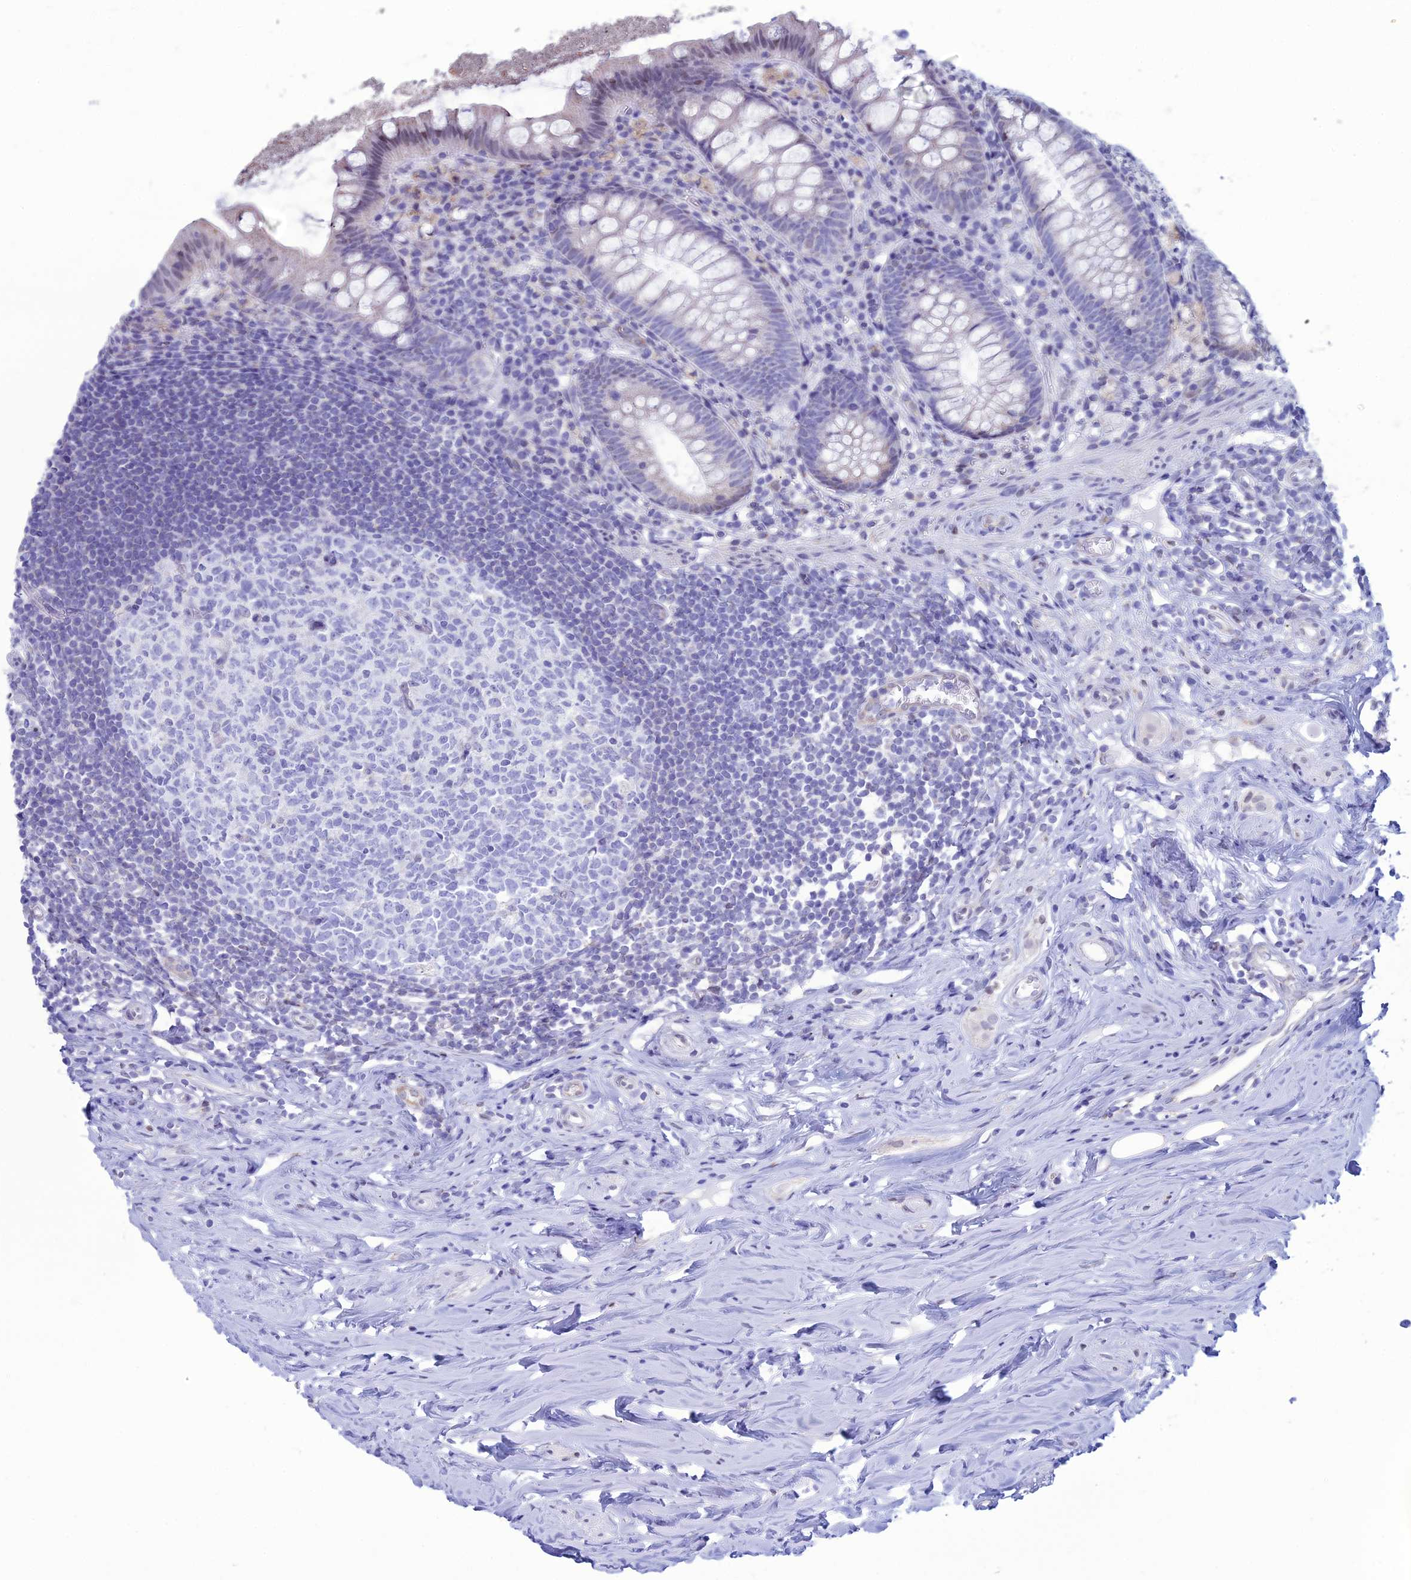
{"staining": {"intensity": "moderate", "quantity": "<25%", "location": "nuclear"}, "tissue": "appendix", "cell_type": "Glandular cells", "image_type": "normal", "snomed": [{"axis": "morphology", "description": "Normal tissue, NOS"}, {"axis": "topography", "description": "Appendix"}], "caption": "Immunohistochemistry (IHC) histopathology image of benign human appendix stained for a protein (brown), which demonstrates low levels of moderate nuclear positivity in about <25% of glandular cells.", "gene": "CFAP210", "patient": {"sex": "female", "age": 51}}